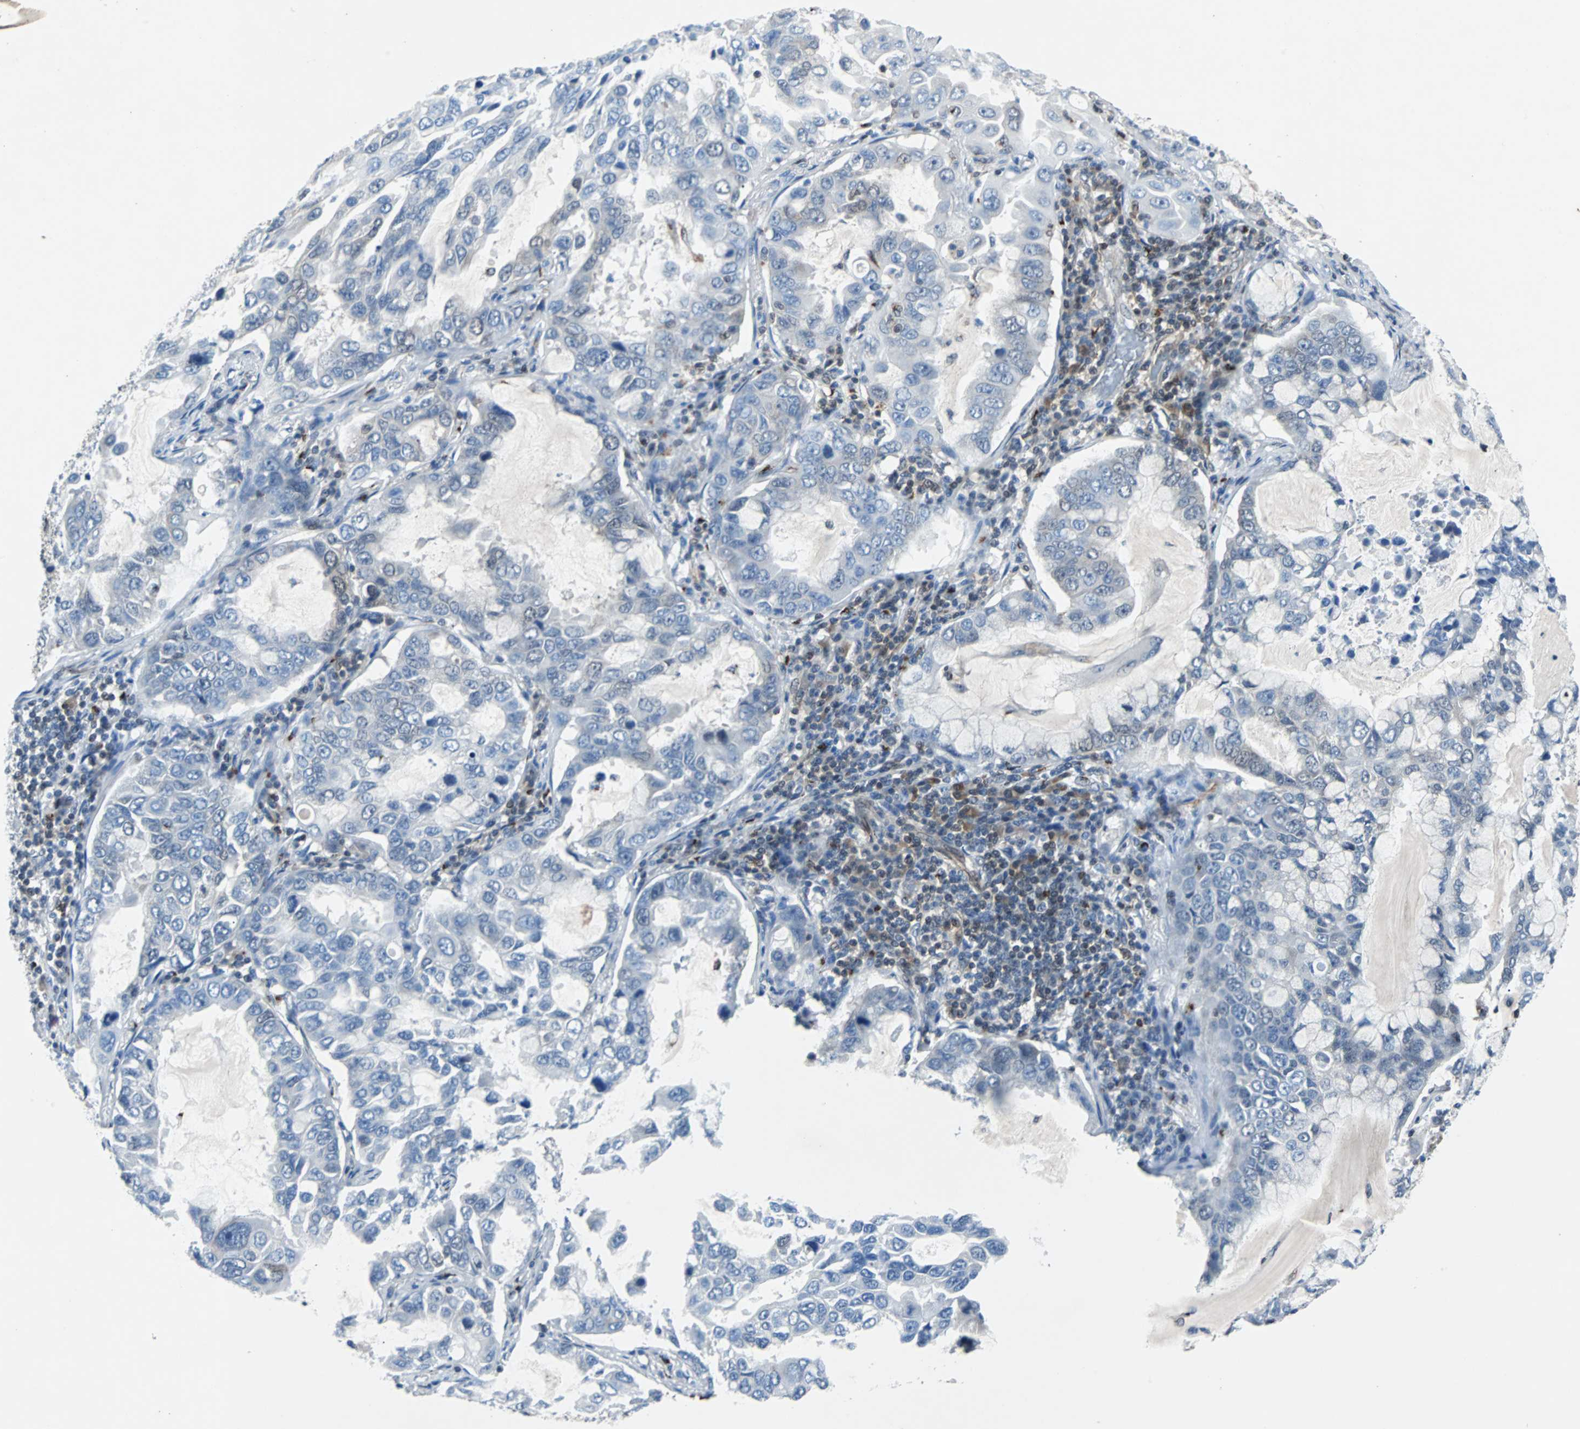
{"staining": {"intensity": "negative", "quantity": "none", "location": "none"}, "tissue": "lung cancer", "cell_type": "Tumor cells", "image_type": "cancer", "snomed": [{"axis": "morphology", "description": "Adenocarcinoma, NOS"}, {"axis": "topography", "description": "Lung"}], "caption": "Histopathology image shows no significant protein positivity in tumor cells of adenocarcinoma (lung).", "gene": "MAP2K6", "patient": {"sex": "male", "age": 64}}